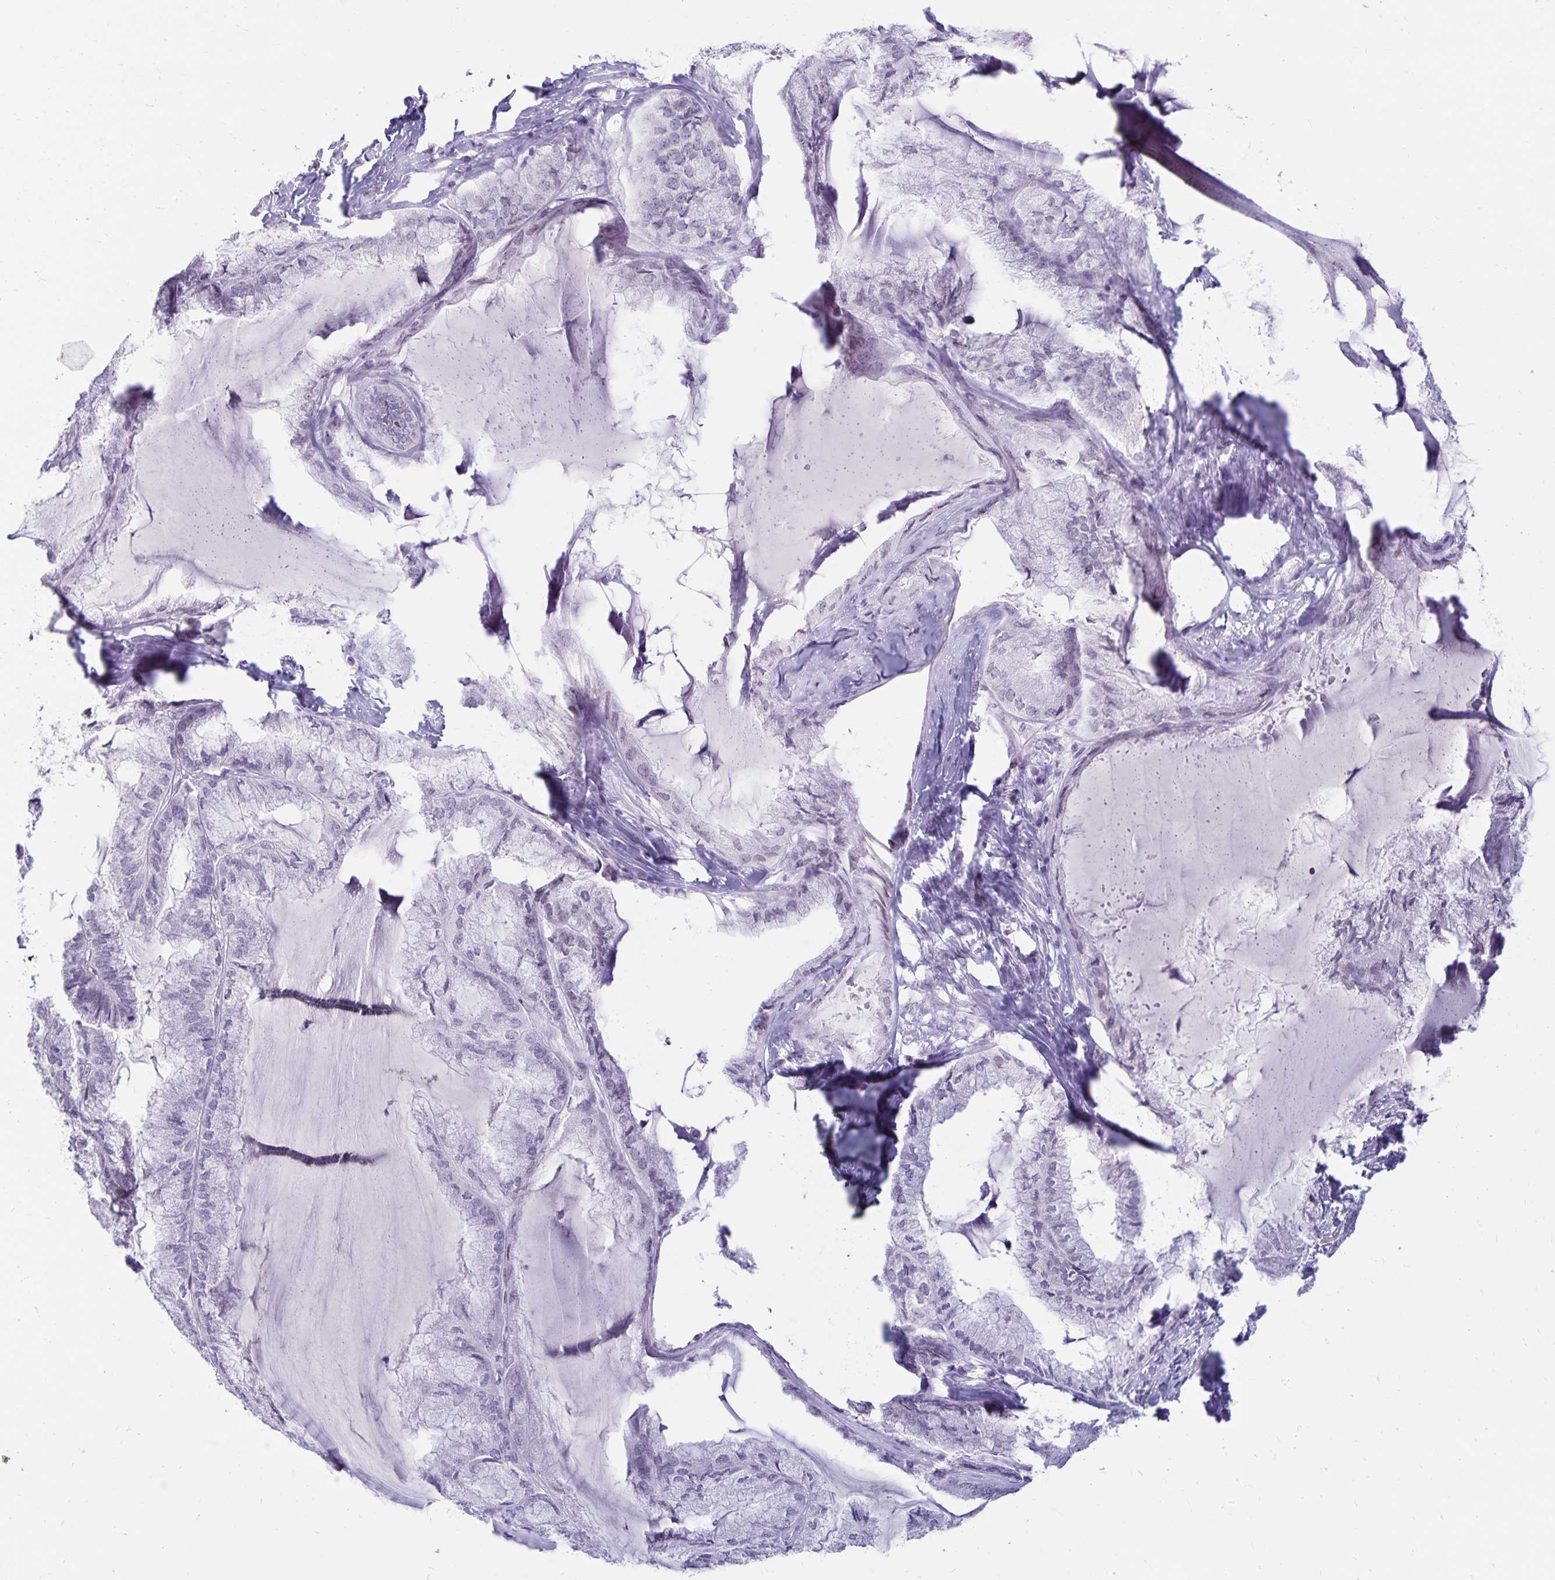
{"staining": {"intensity": "negative", "quantity": "none", "location": "none"}, "tissue": "endometrial cancer", "cell_type": "Tumor cells", "image_type": "cancer", "snomed": [{"axis": "morphology", "description": "Carcinoma, NOS"}, {"axis": "topography", "description": "Endometrium"}], "caption": "The immunohistochemistry (IHC) image has no significant expression in tumor cells of endometrial cancer (carcinoma) tissue.", "gene": "FAM166C", "patient": {"sex": "female", "age": 62}}